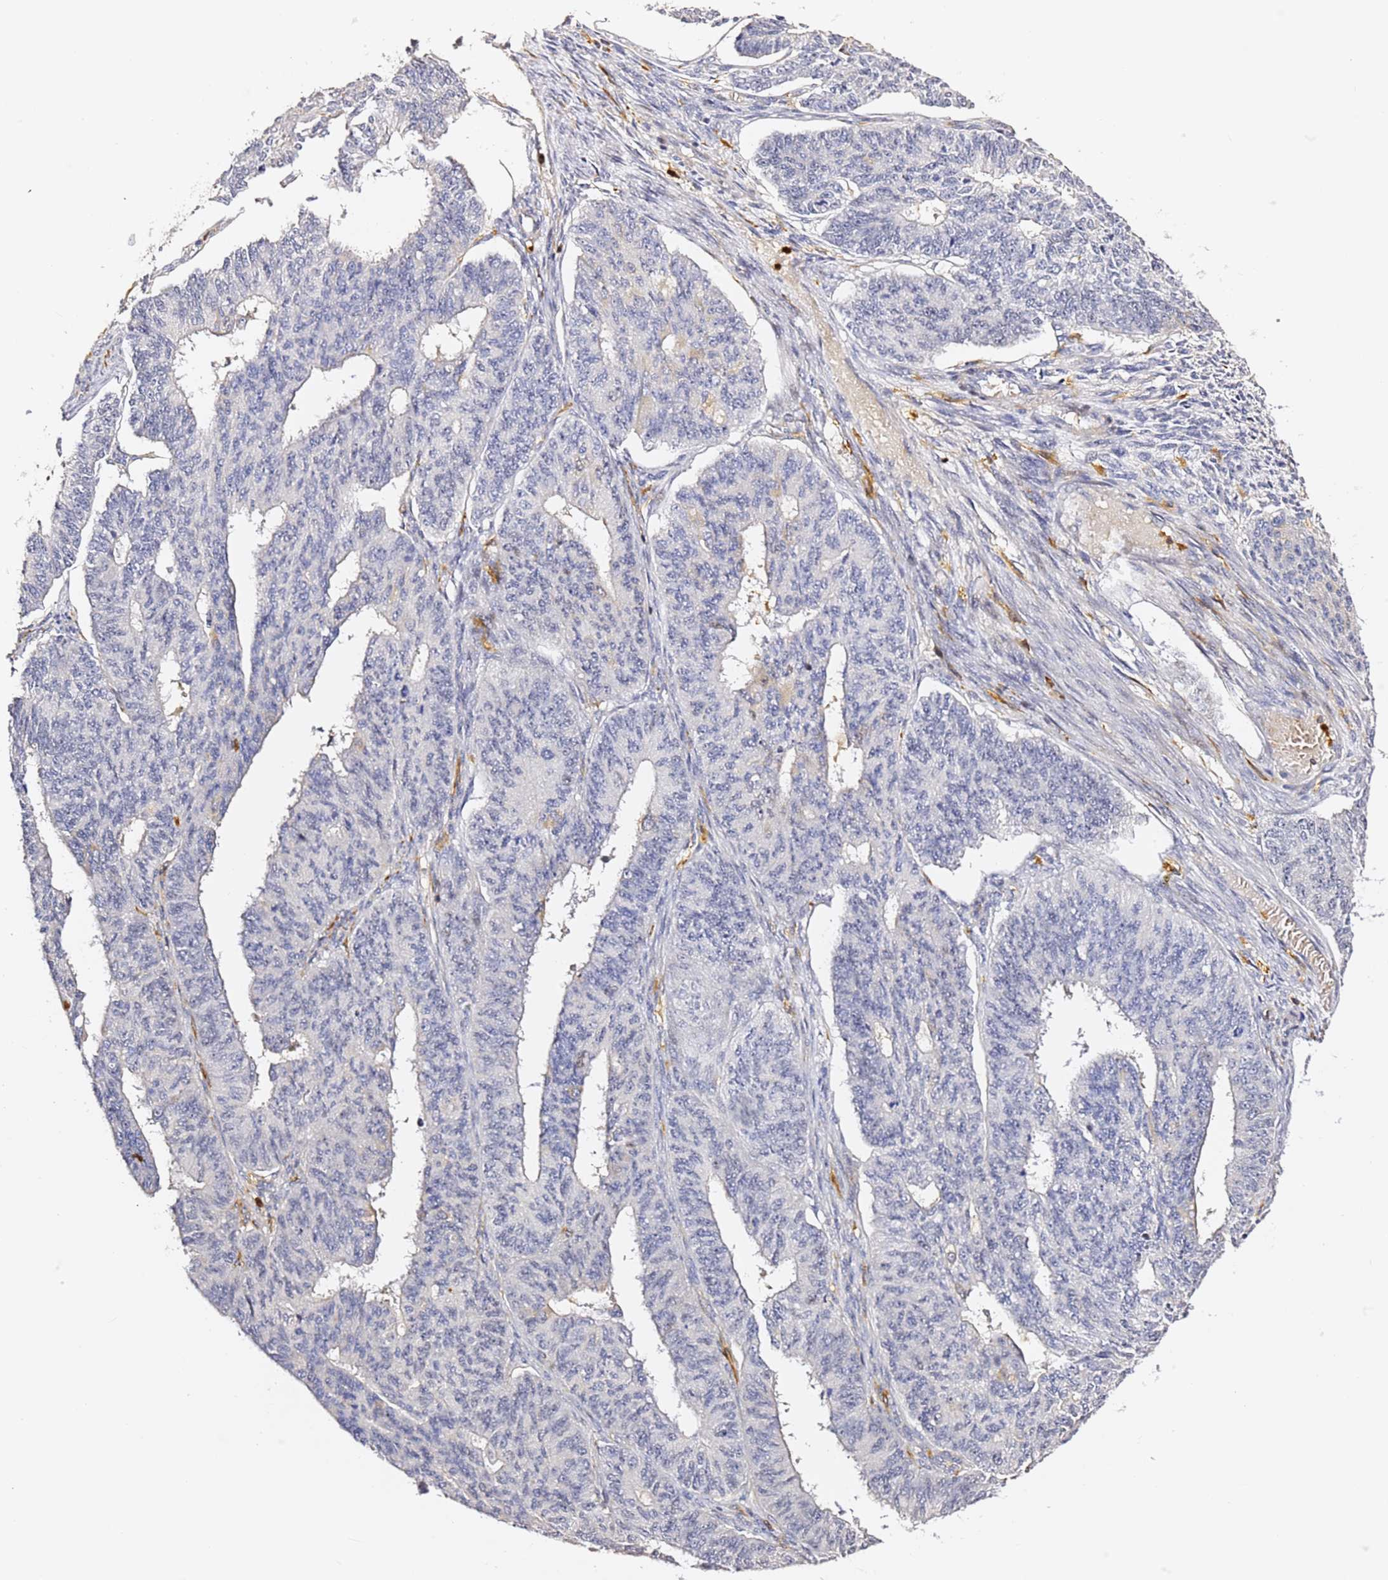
{"staining": {"intensity": "negative", "quantity": "none", "location": "none"}, "tissue": "endometrial cancer", "cell_type": "Tumor cells", "image_type": "cancer", "snomed": [{"axis": "morphology", "description": "Adenocarcinoma, NOS"}, {"axis": "topography", "description": "Endometrium"}], "caption": "IHC photomicrograph of human endometrial cancer stained for a protein (brown), which exhibits no expression in tumor cells.", "gene": "IL4I1", "patient": {"sex": "female", "age": 32}}